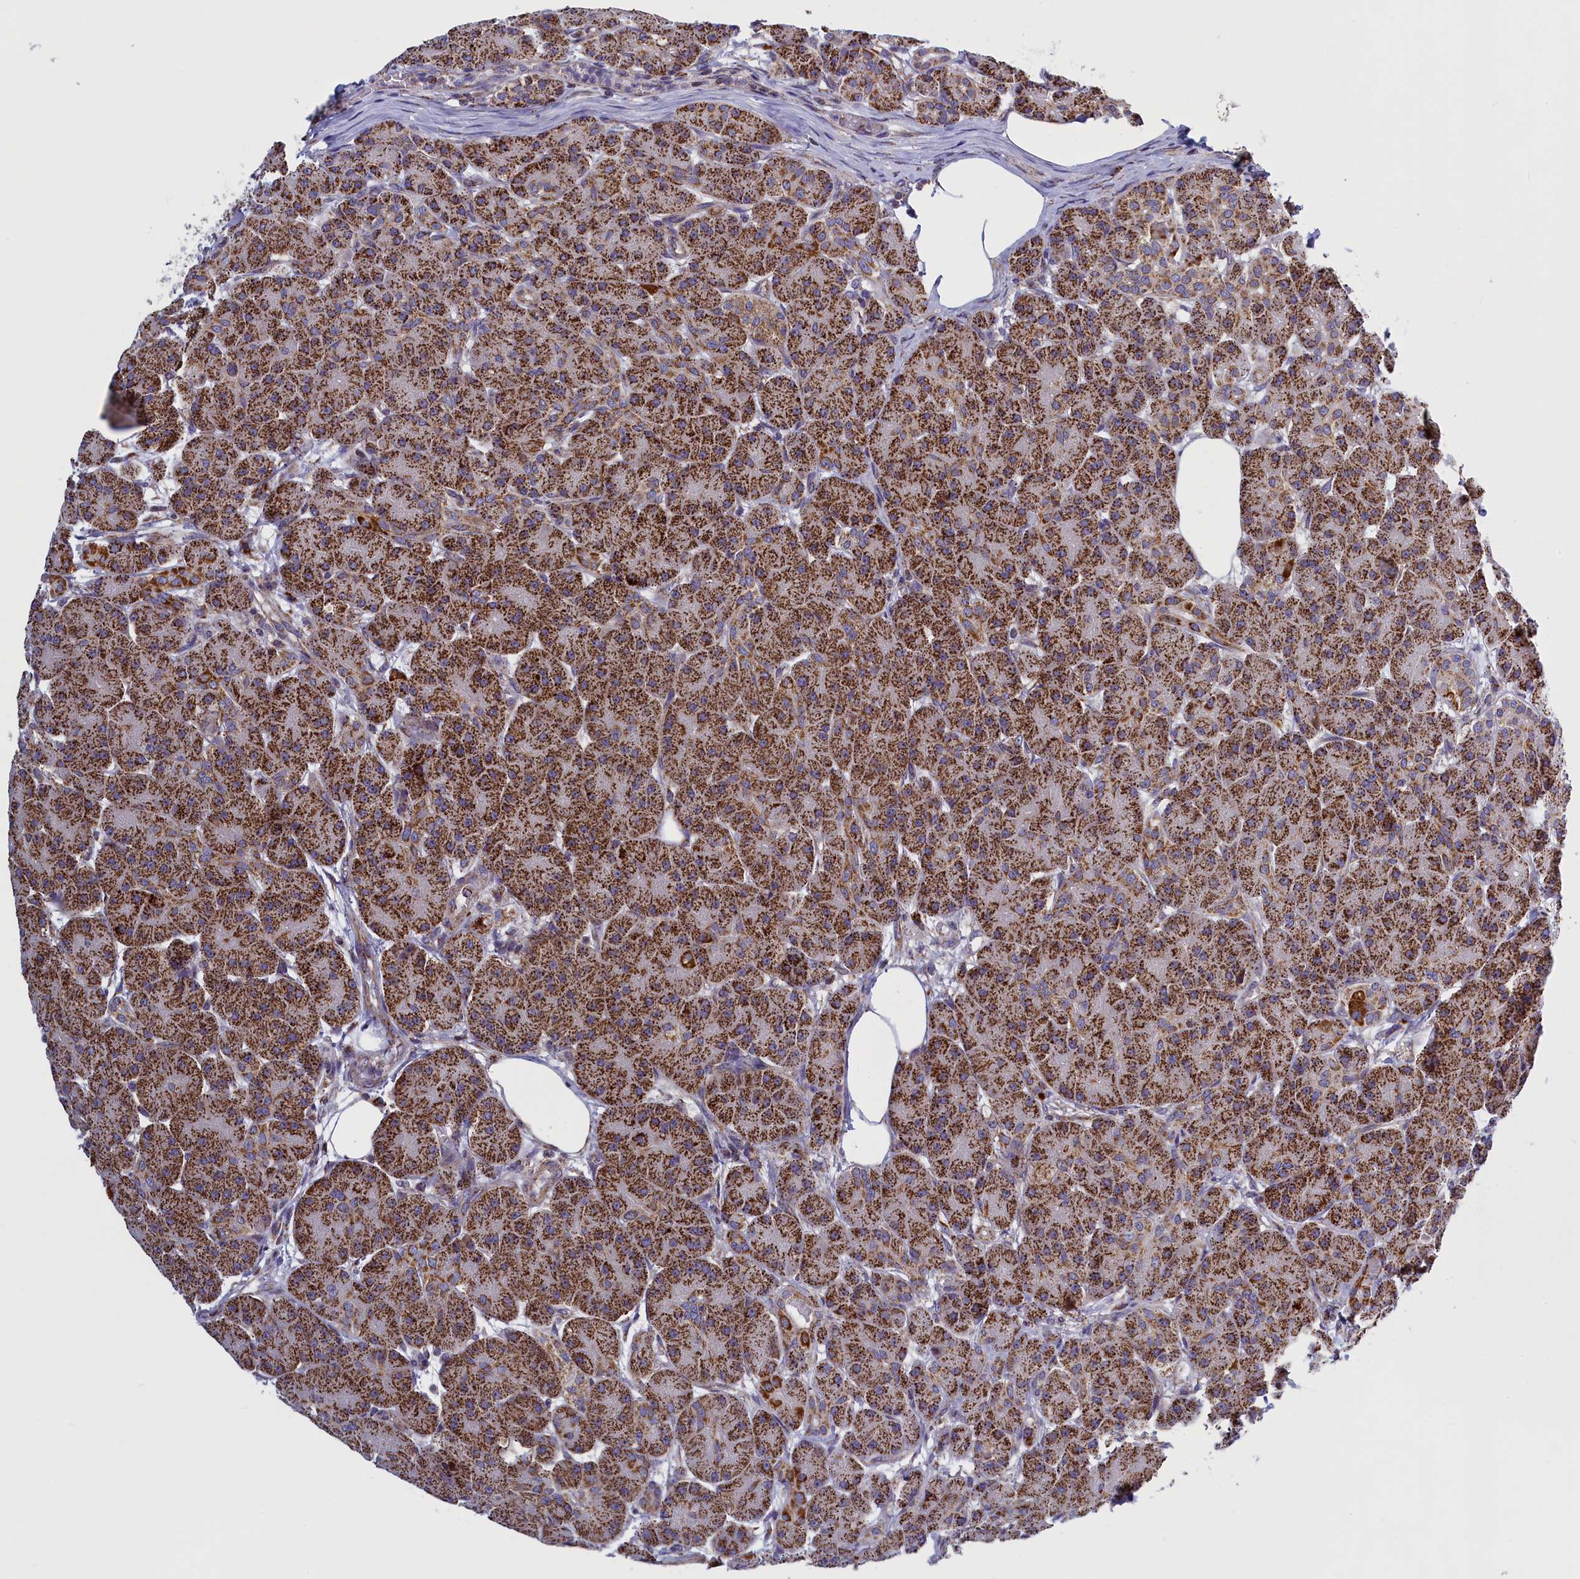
{"staining": {"intensity": "strong", "quantity": ">75%", "location": "cytoplasmic/membranous"}, "tissue": "pancreas", "cell_type": "Exocrine glandular cells", "image_type": "normal", "snomed": [{"axis": "morphology", "description": "Normal tissue, NOS"}, {"axis": "topography", "description": "Pancreas"}], "caption": "Immunohistochemical staining of normal human pancreas reveals >75% levels of strong cytoplasmic/membranous protein positivity in about >75% of exocrine glandular cells.", "gene": "IFT122", "patient": {"sex": "male", "age": 63}}